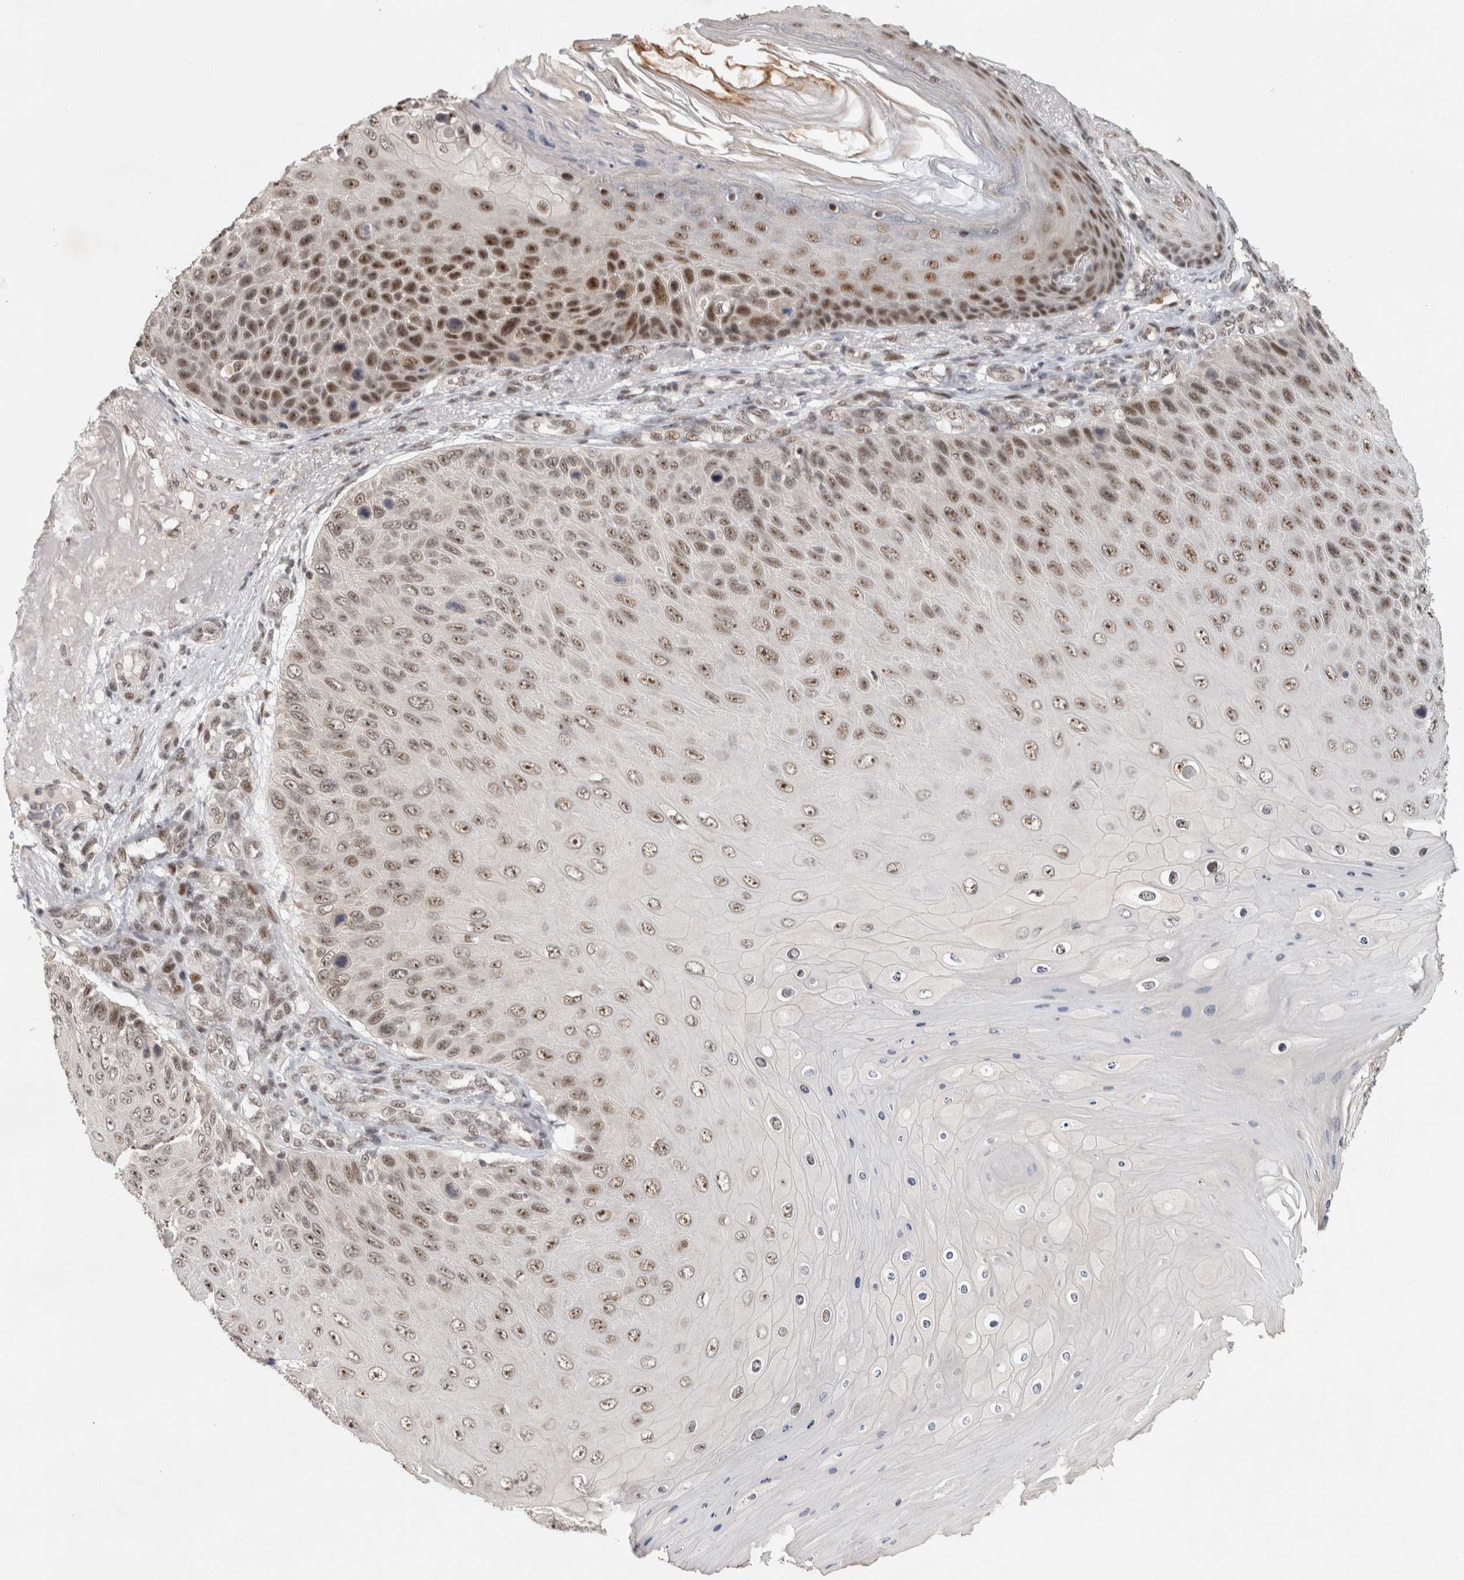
{"staining": {"intensity": "moderate", "quantity": ">75%", "location": "nuclear"}, "tissue": "skin cancer", "cell_type": "Tumor cells", "image_type": "cancer", "snomed": [{"axis": "morphology", "description": "Squamous cell carcinoma, NOS"}, {"axis": "topography", "description": "Skin"}], "caption": "Skin cancer (squamous cell carcinoma) stained with immunohistochemistry reveals moderate nuclear positivity in approximately >75% of tumor cells.", "gene": "HESX1", "patient": {"sex": "female", "age": 88}}